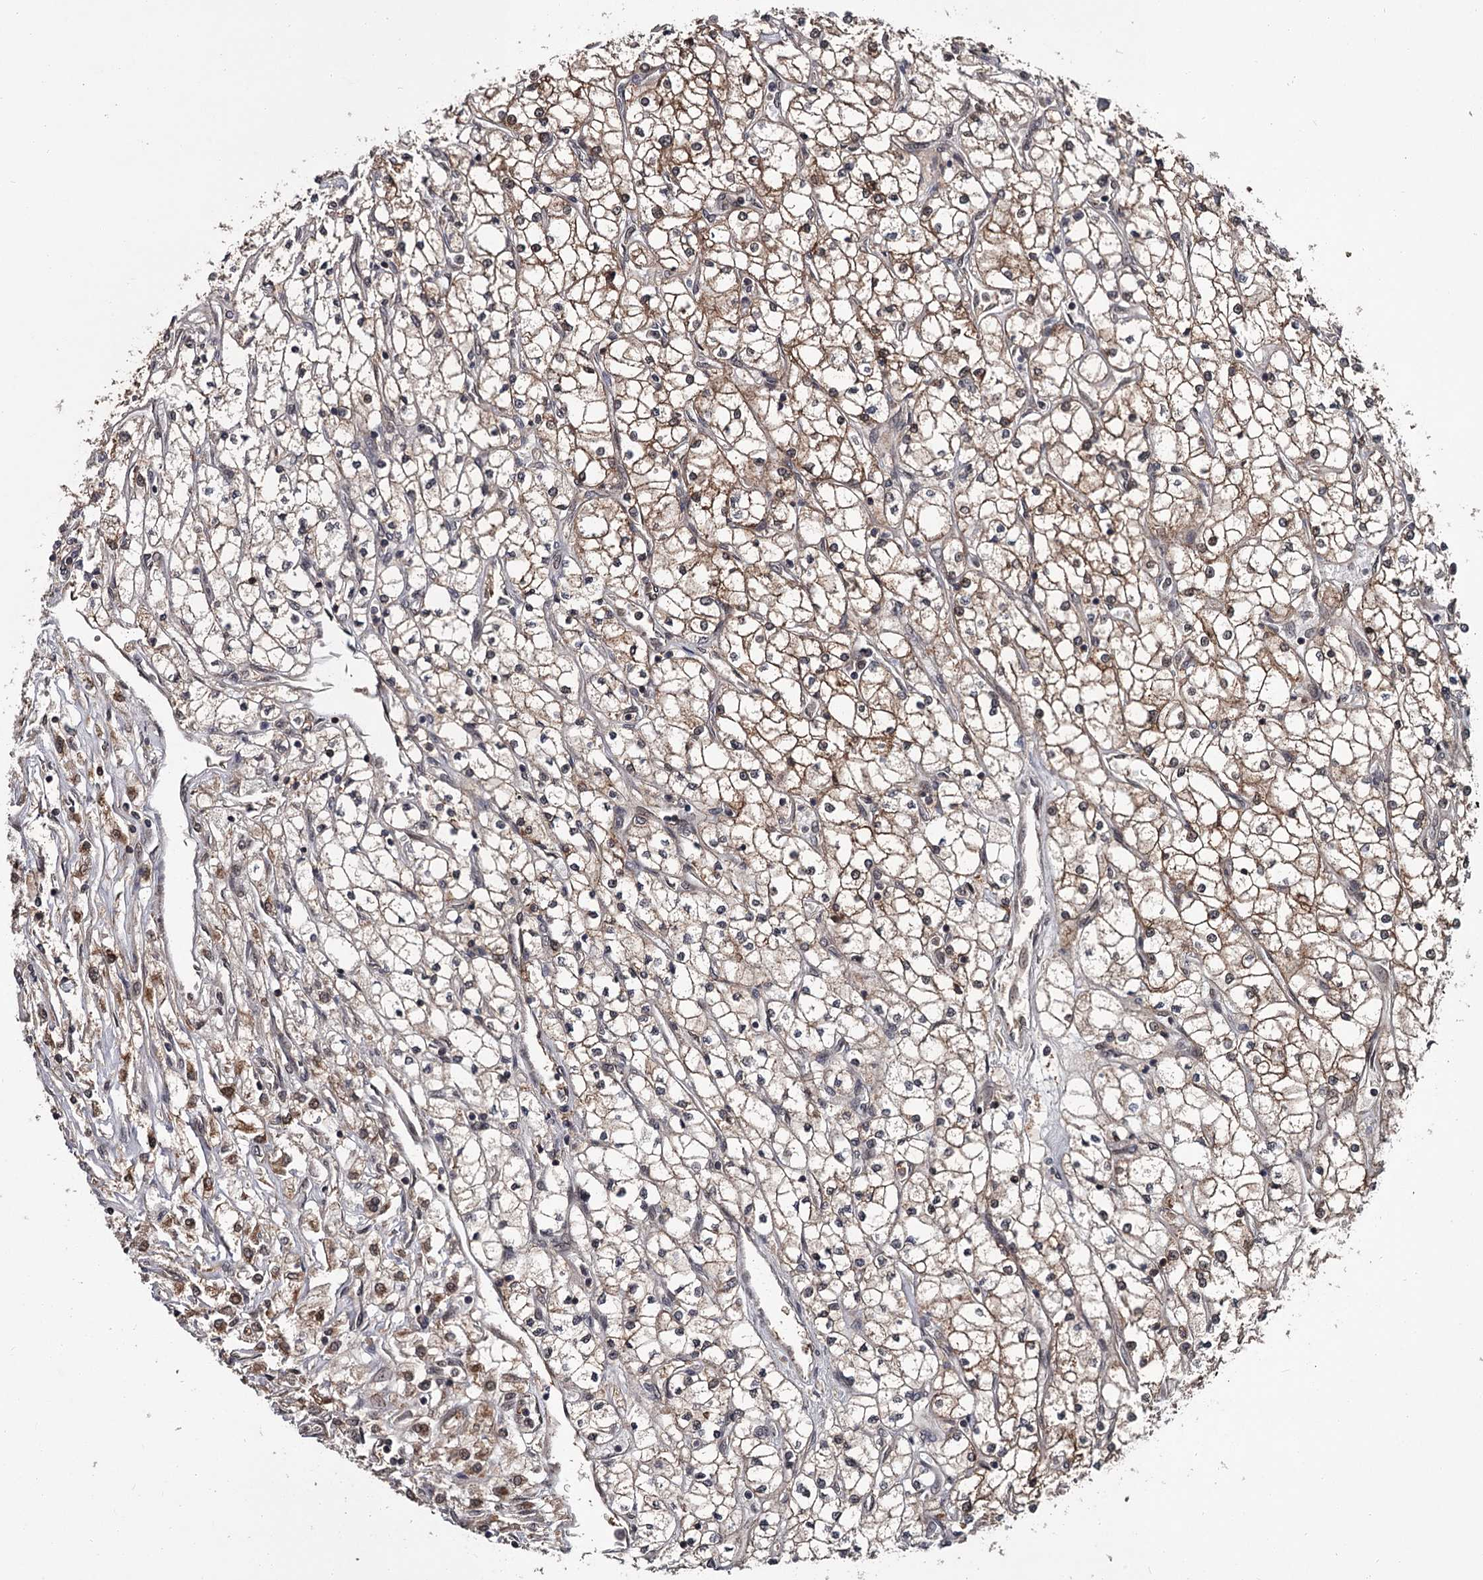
{"staining": {"intensity": "weak", "quantity": "25%-75%", "location": "cytoplasmic/membranous"}, "tissue": "renal cancer", "cell_type": "Tumor cells", "image_type": "cancer", "snomed": [{"axis": "morphology", "description": "Adenocarcinoma, NOS"}, {"axis": "topography", "description": "Kidney"}], "caption": "Immunohistochemistry (IHC) staining of renal adenocarcinoma, which displays low levels of weak cytoplasmic/membranous expression in about 25%-75% of tumor cells indicating weak cytoplasmic/membranous protein staining. The staining was performed using DAB (brown) for protein detection and nuclei were counterstained in hematoxylin (blue).", "gene": "DAO", "patient": {"sex": "male", "age": 80}}